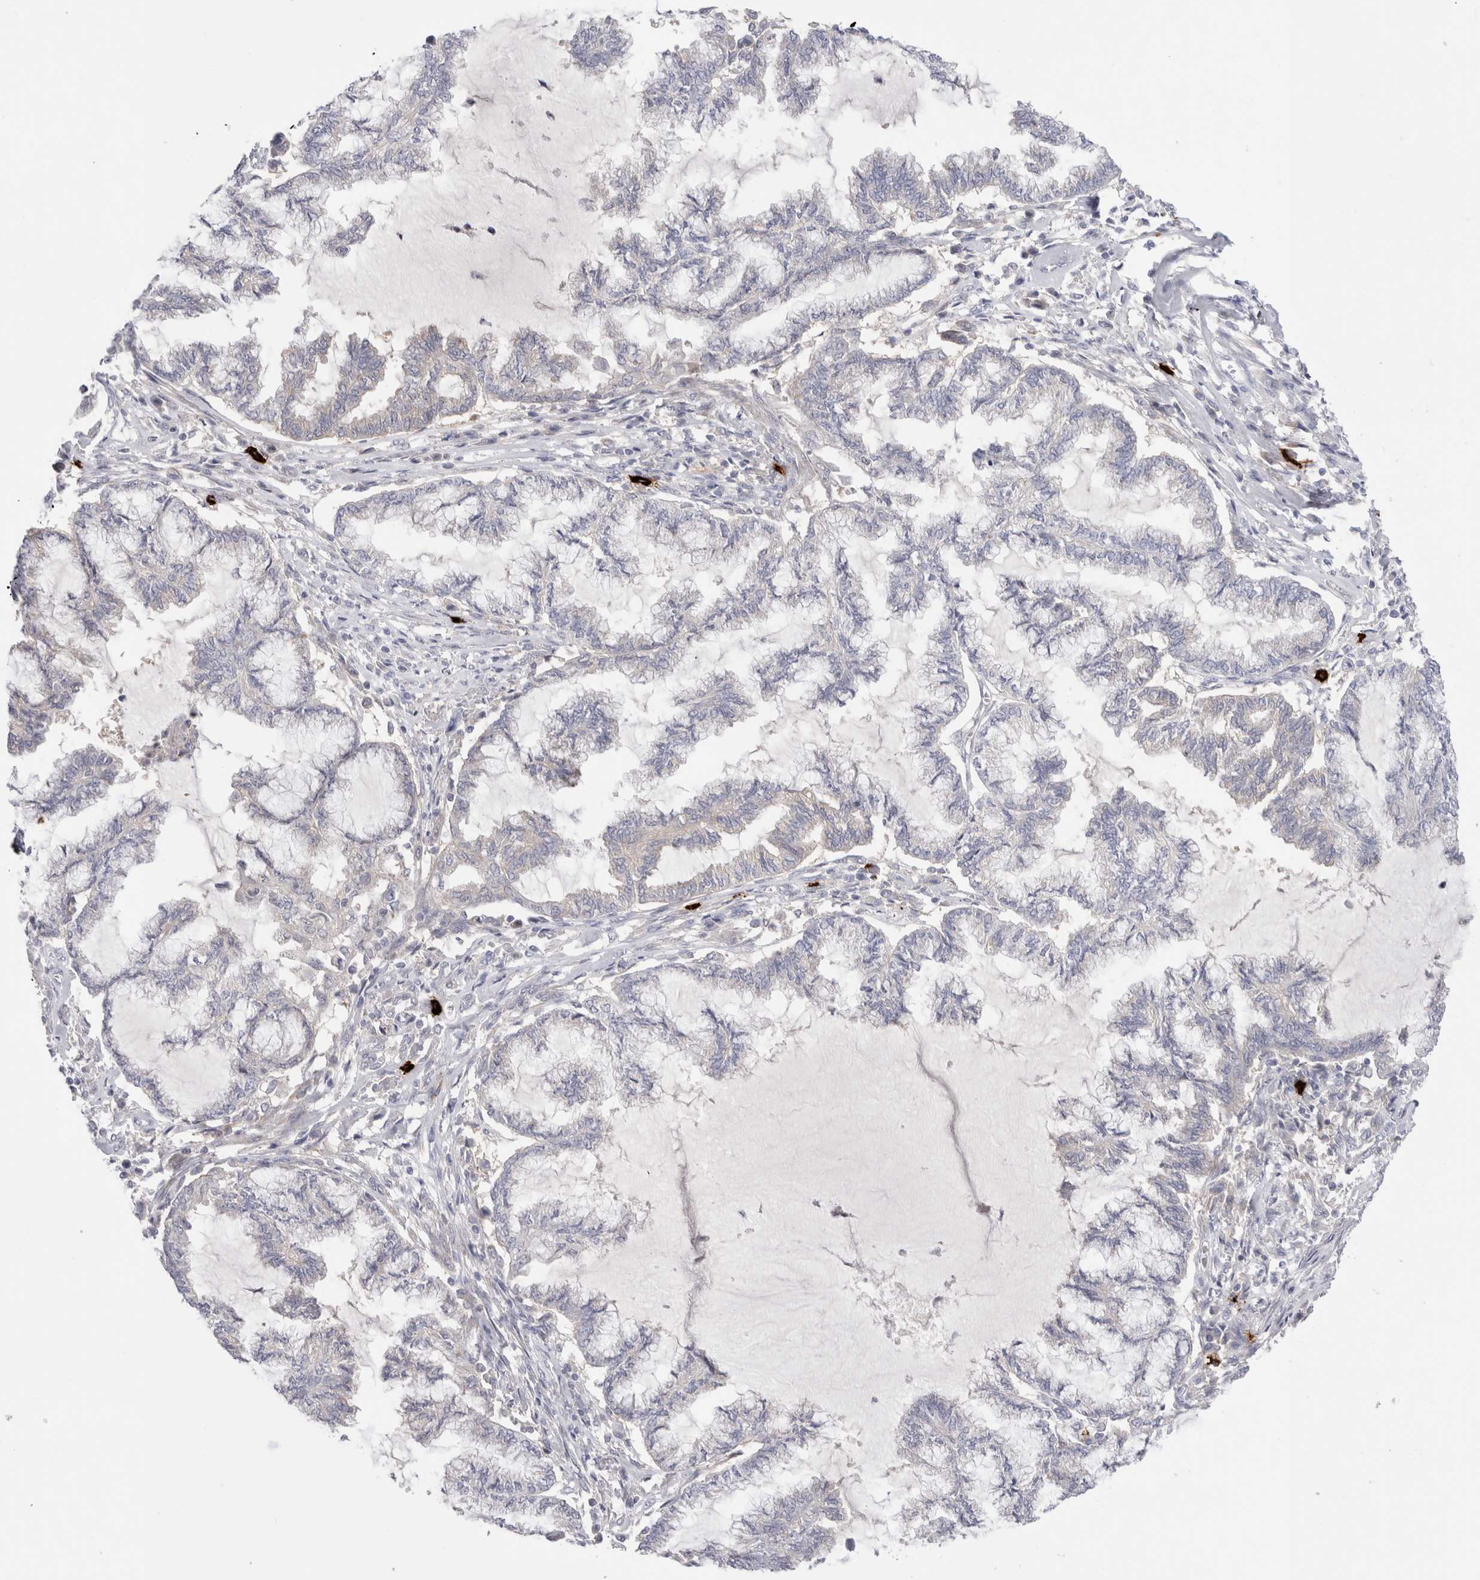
{"staining": {"intensity": "weak", "quantity": "<25%", "location": "cytoplasmic/membranous"}, "tissue": "endometrial cancer", "cell_type": "Tumor cells", "image_type": "cancer", "snomed": [{"axis": "morphology", "description": "Adenocarcinoma, NOS"}, {"axis": "topography", "description": "Endometrium"}], "caption": "Photomicrograph shows no significant protein expression in tumor cells of endometrial adenocarcinoma. (Brightfield microscopy of DAB (3,3'-diaminobenzidine) IHC at high magnification).", "gene": "SPINK2", "patient": {"sex": "female", "age": 86}}